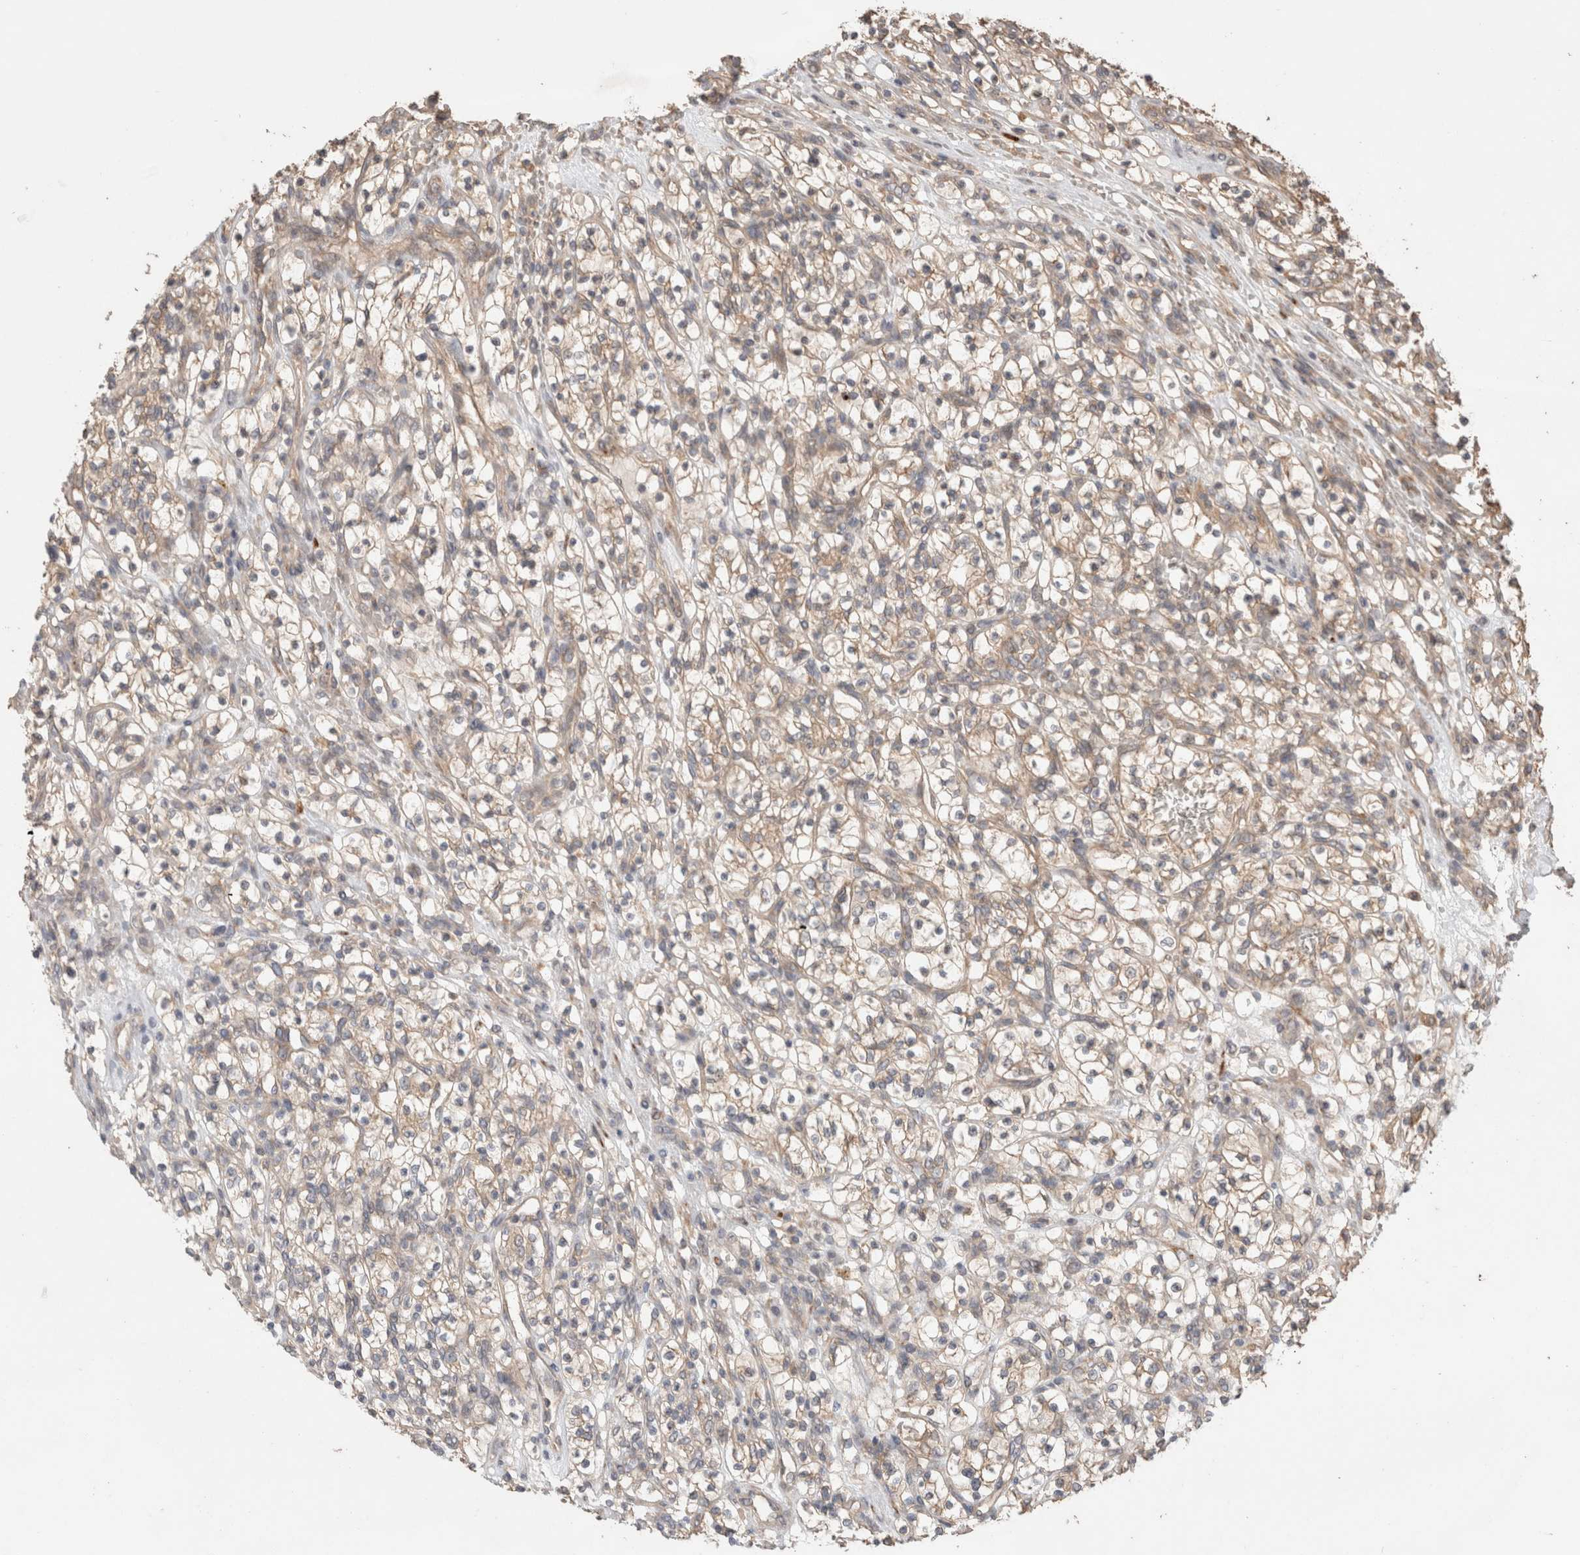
{"staining": {"intensity": "weak", "quantity": "25%-75%", "location": "cytoplasmic/membranous"}, "tissue": "renal cancer", "cell_type": "Tumor cells", "image_type": "cancer", "snomed": [{"axis": "morphology", "description": "Adenocarcinoma, NOS"}, {"axis": "topography", "description": "Kidney"}], "caption": "Protein expression analysis of renal cancer demonstrates weak cytoplasmic/membranous positivity in about 25%-75% of tumor cells.", "gene": "HROB", "patient": {"sex": "female", "age": 57}}